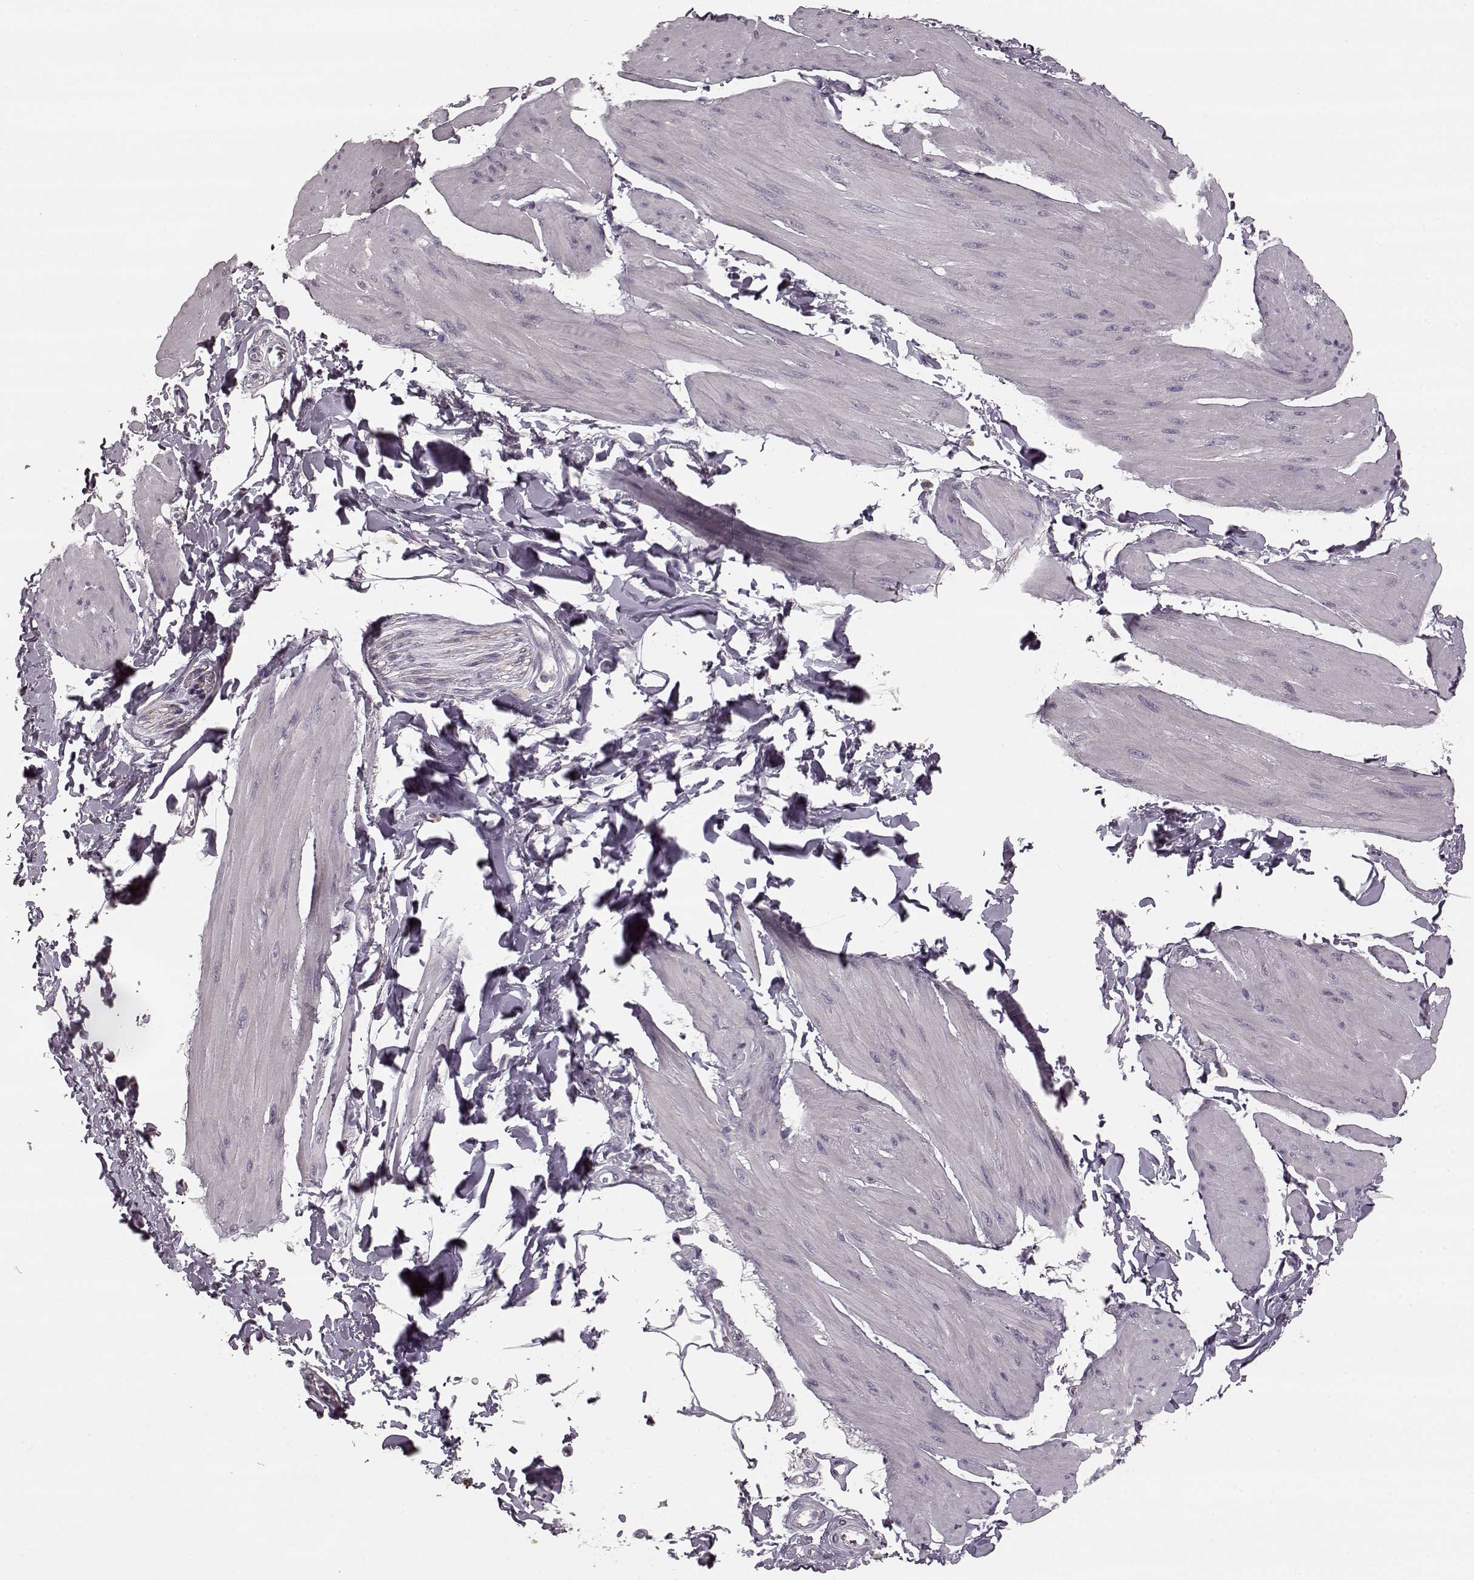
{"staining": {"intensity": "negative", "quantity": "none", "location": "none"}, "tissue": "smooth muscle", "cell_type": "Smooth muscle cells", "image_type": "normal", "snomed": [{"axis": "morphology", "description": "Normal tissue, NOS"}, {"axis": "topography", "description": "Adipose tissue"}, {"axis": "topography", "description": "Smooth muscle"}, {"axis": "topography", "description": "Peripheral nerve tissue"}], "caption": "This micrograph is of normal smooth muscle stained with IHC to label a protein in brown with the nuclei are counter-stained blue. There is no positivity in smooth muscle cells.", "gene": "PRKCE", "patient": {"sex": "male", "age": 83}}